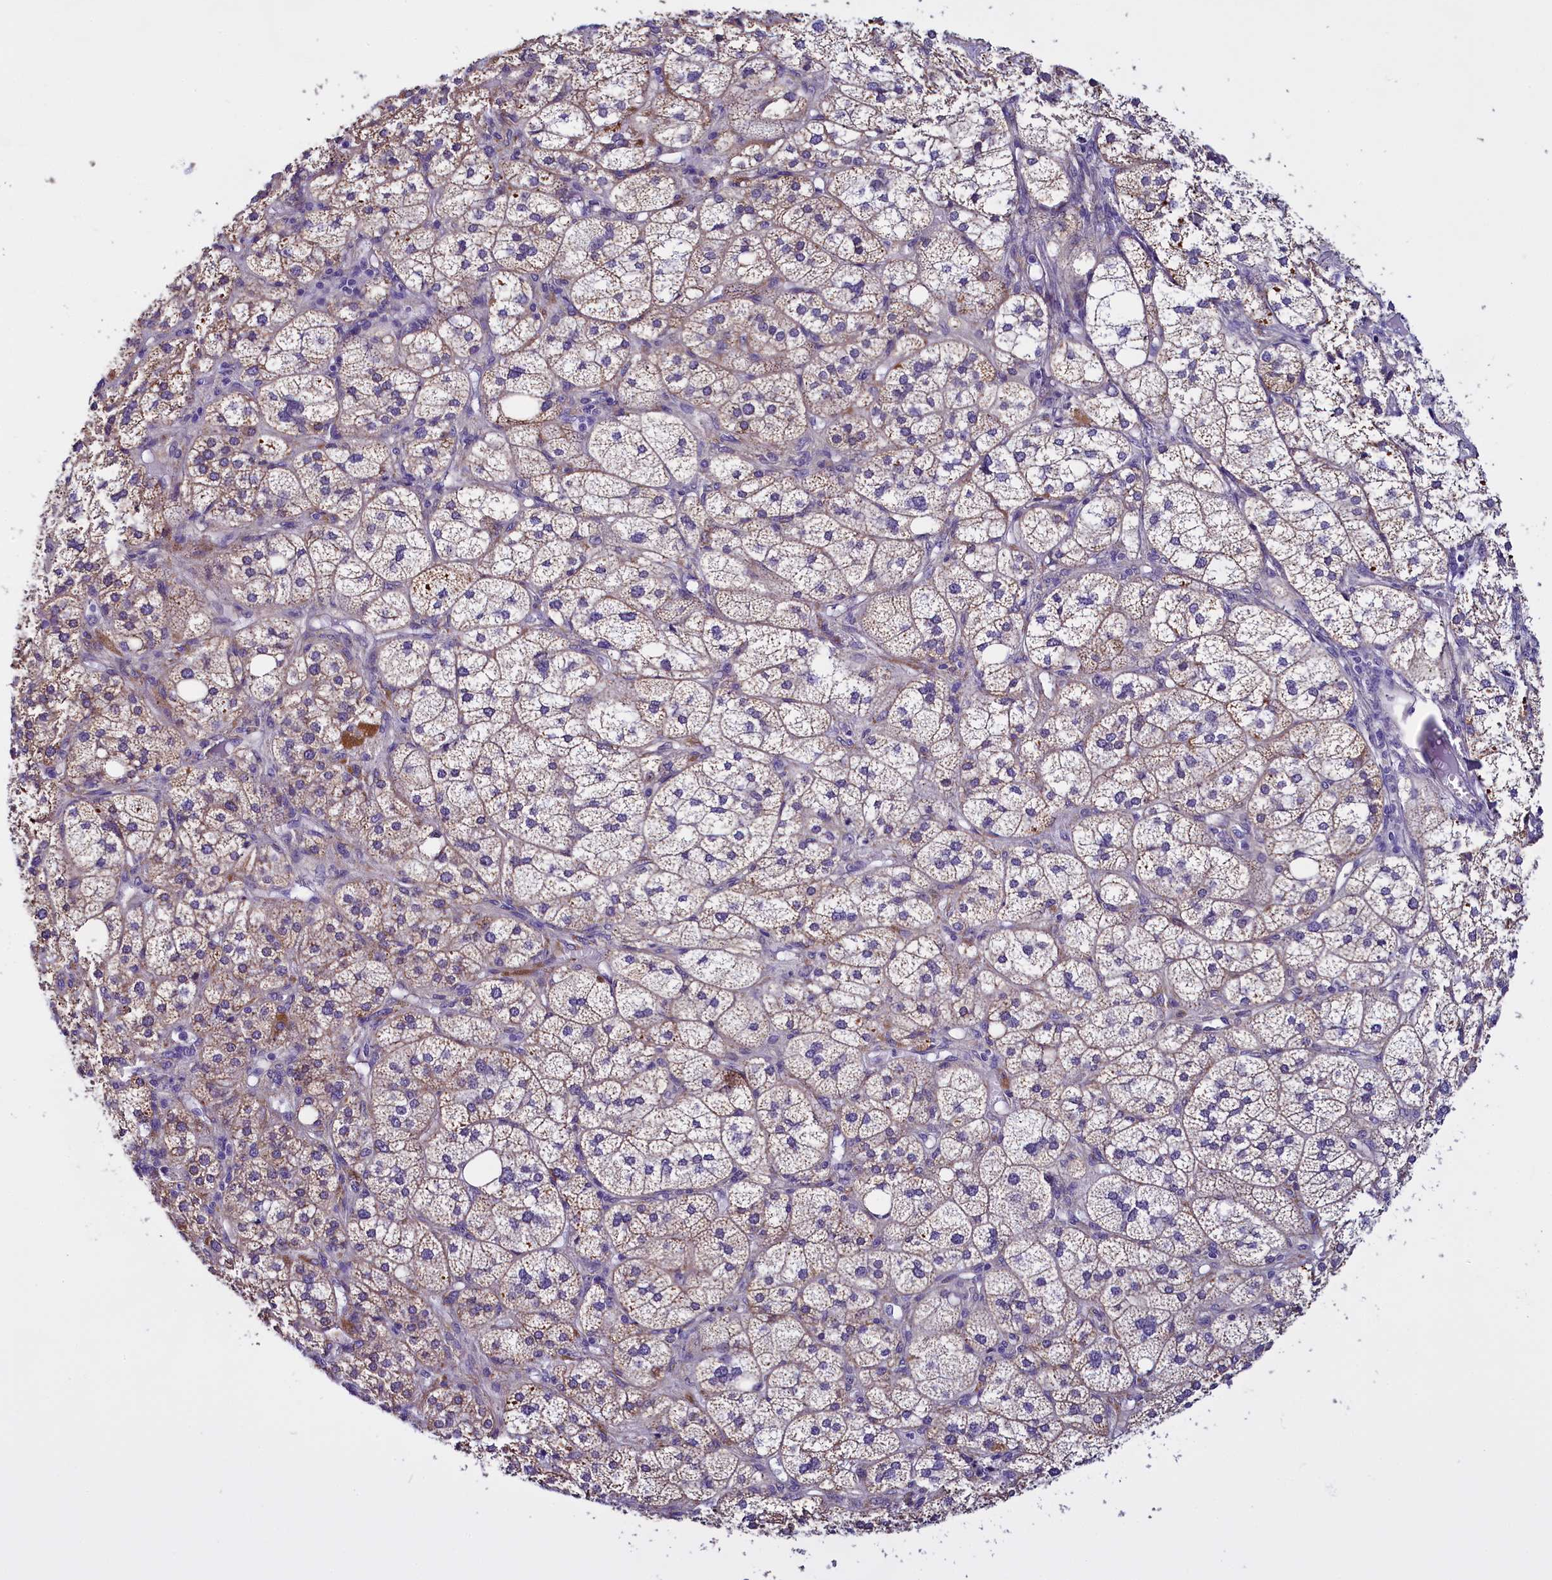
{"staining": {"intensity": "moderate", "quantity": "25%-75%", "location": "cytoplasmic/membranous"}, "tissue": "adrenal gland", "cell_type": "Glandular cells", "image_type": "normal", "snomed": [{"axis": "morphology", "description": "Normal tissue, NOS"}, {"axis": "topography", "description": "Adrenal gland"}], "caption": "A high-resolution micrograph shows immunohistochemistry staining of unremarkable adrenal gland, which displays moderate cytoplasmic/membranous staining in about 25%-75% of glandular cells.", "gene": "UACA", "patient": {"sex": "female", "age": 61}}